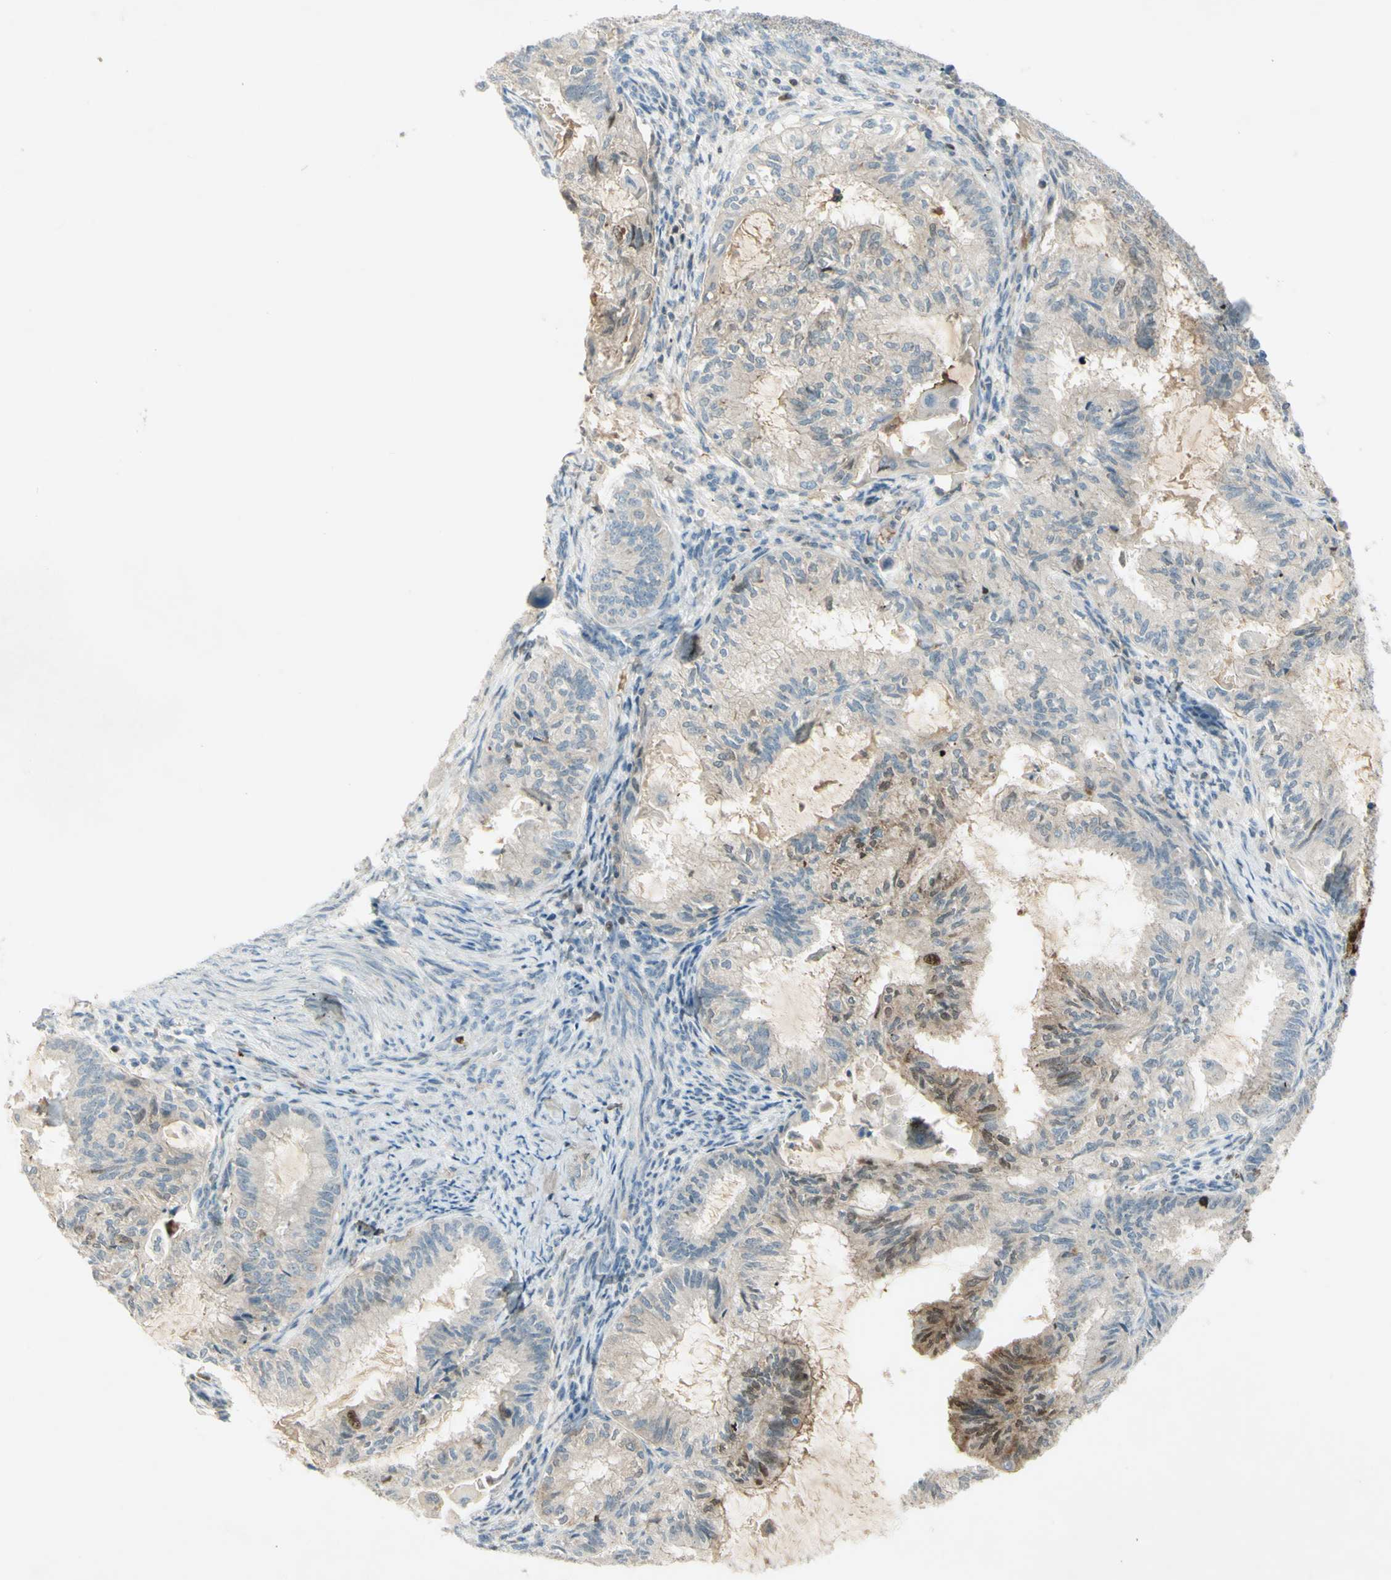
{"staining": {"intensity": "moderate", "quantity": "<25%", "location": "cytoplasmic/membranous,nuclear"}, "tissue": "cervical cancer", "cell_type": "Tumor cells", "image_type": "cancer", "snomed": [{"axis": "morphology", "description": "Normal tissue, NOS"}, {"axis": "morphology", "description": "Adenocarcinoma, NOS"}, {"axis": "topography", "description": "Cervix"}, {"axis": "topography", "description": "Endometrium"}], "caption": "Immunohistochemical staining of human cervical cancer (adenocarcinoma) exhibits moderate cytoplasmic/membranous and nuclear protein staining in approximately <25% of tumor cells.", "gene": "C1orf159", "patient": {"sex": "female", "age": 86}}